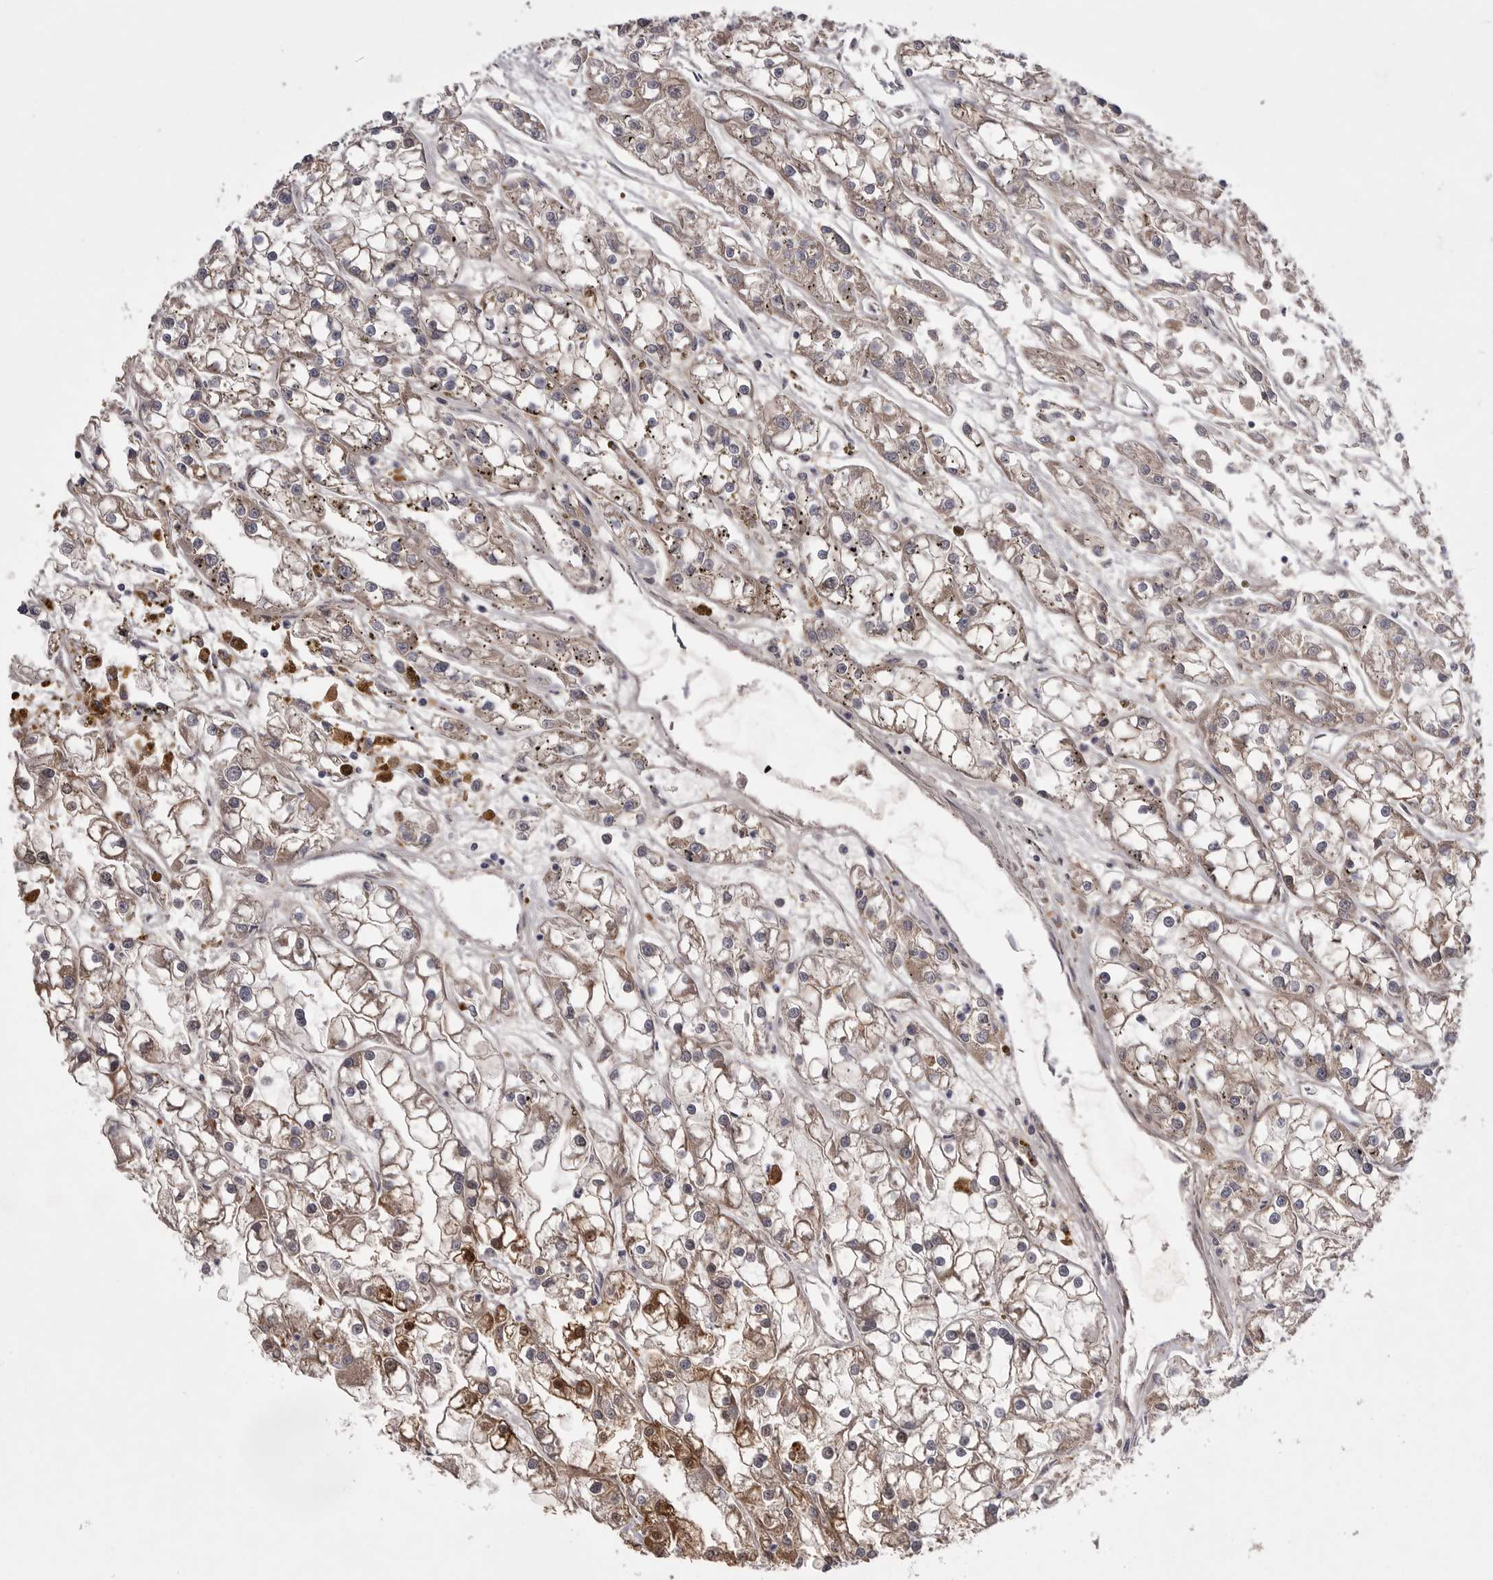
{"staining": {"intensity": "moderate", "quantity": "25%-75%", "location": "cytoplasmic/membranous"}, "tissue": "renal cancer", "cell_type": "Tumor cells", "image_type": "cancer", "snomed": [{"axis": "morphology", "description": "Adenocarcinoma, NOS"}, {"axis": "topography", "description": "Kidney"}], "caption": "Immunohistochemical staining of human adenocarcinoma (renal) reveals medium levels of moderate cytoplasmic/membranous staining in about 25%-75% of tumor cells.", "gene": "OSBPL9", "patient": {"sex": "female", "age": 52}}